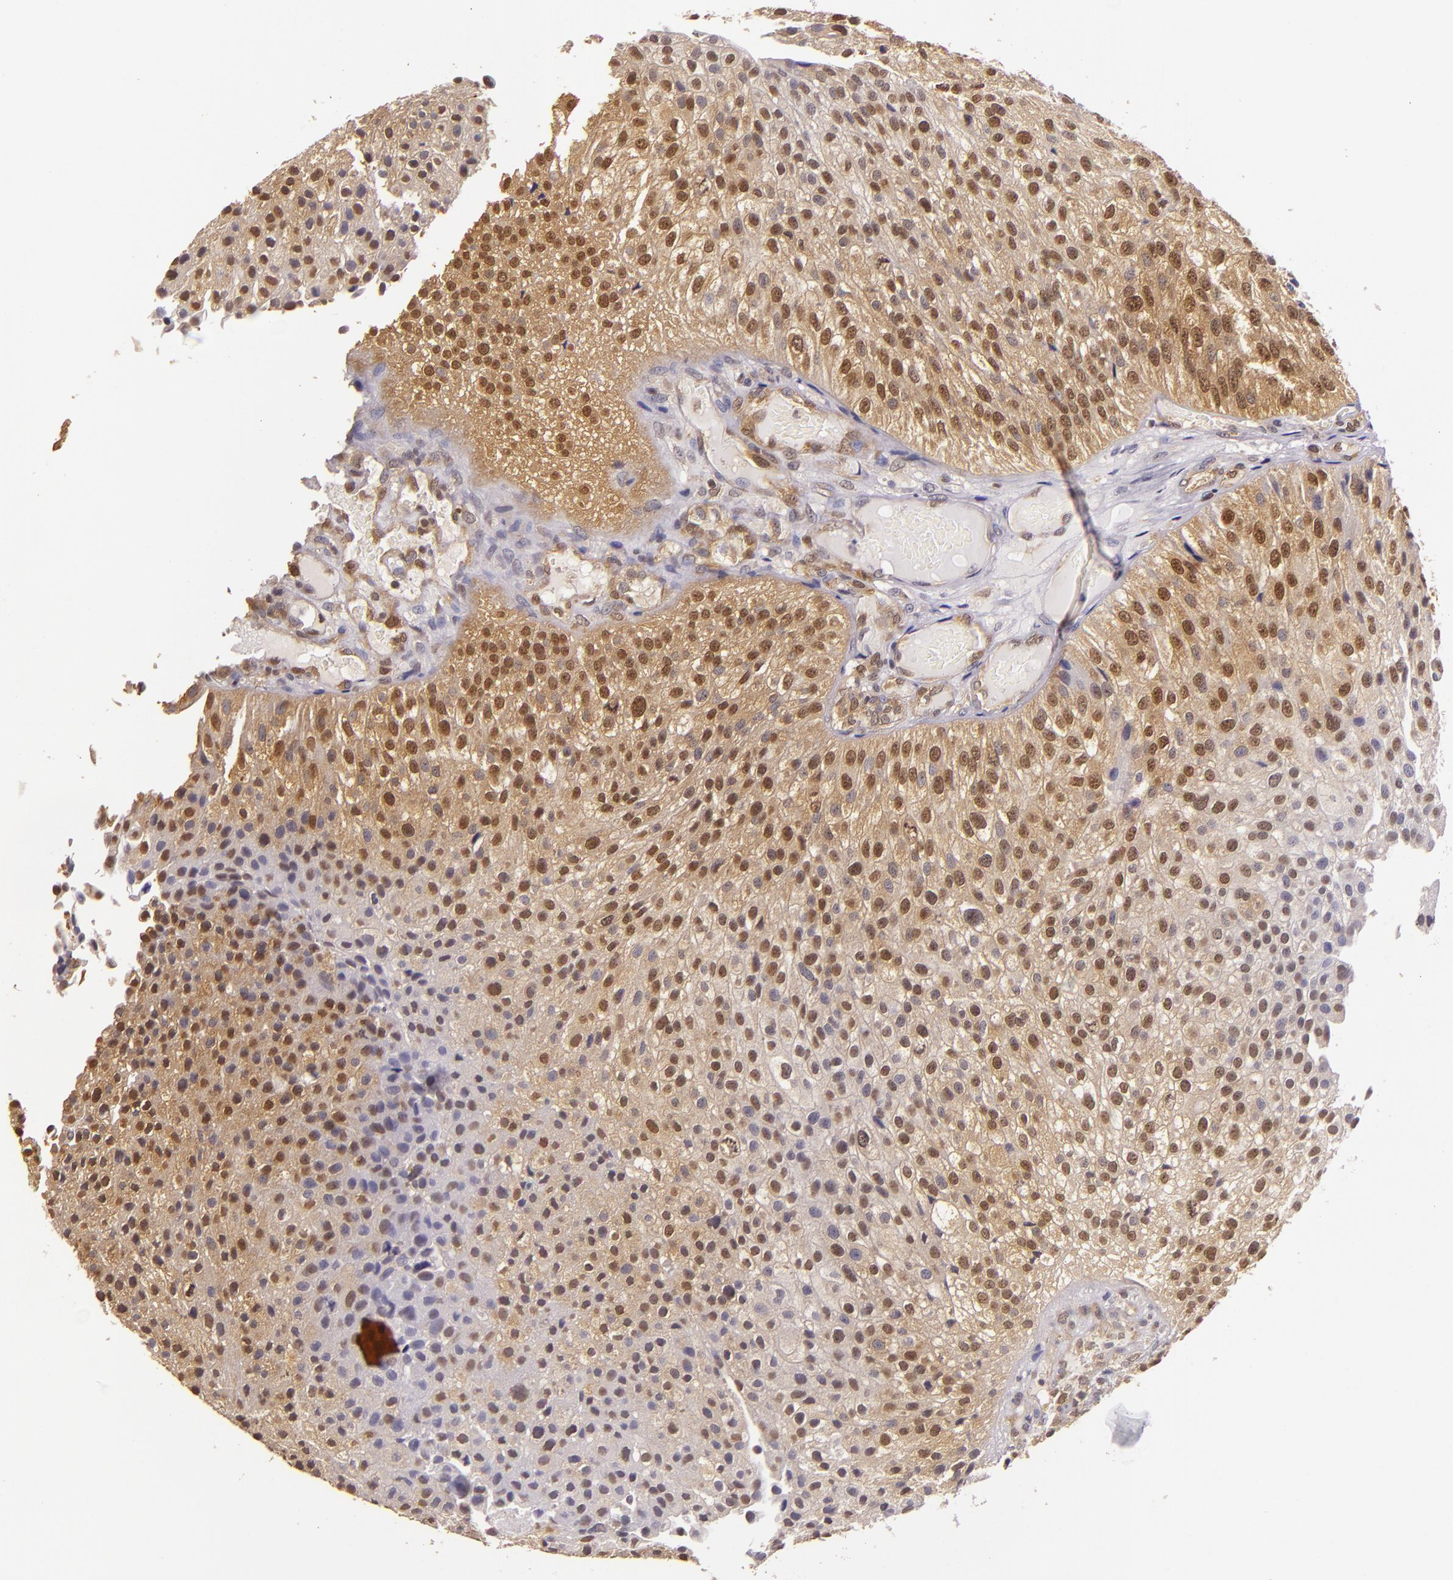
{"staining": {"intensity": "moderate", "quantity": ">75%", "location": "cytoplasmic/membranous,nuclear"}, "tissue": "urothelial cancer", "cell_type": "Tumor cells", "image_type": "cancer", "snomed": [{"axis": "morphology", "description": "Urothelial carcinoma, Low grade"}, {"axis": "topography", "description": "Urinary bladder"}], "caption": "Protein staining displays moderate cytoplasmic/membranous and nuclear expression in about >75% of tumor cells in low-grade urothelial carcinoma.", "gene": "HSPA8", "patient": {"sex": "female", "age": 89}}